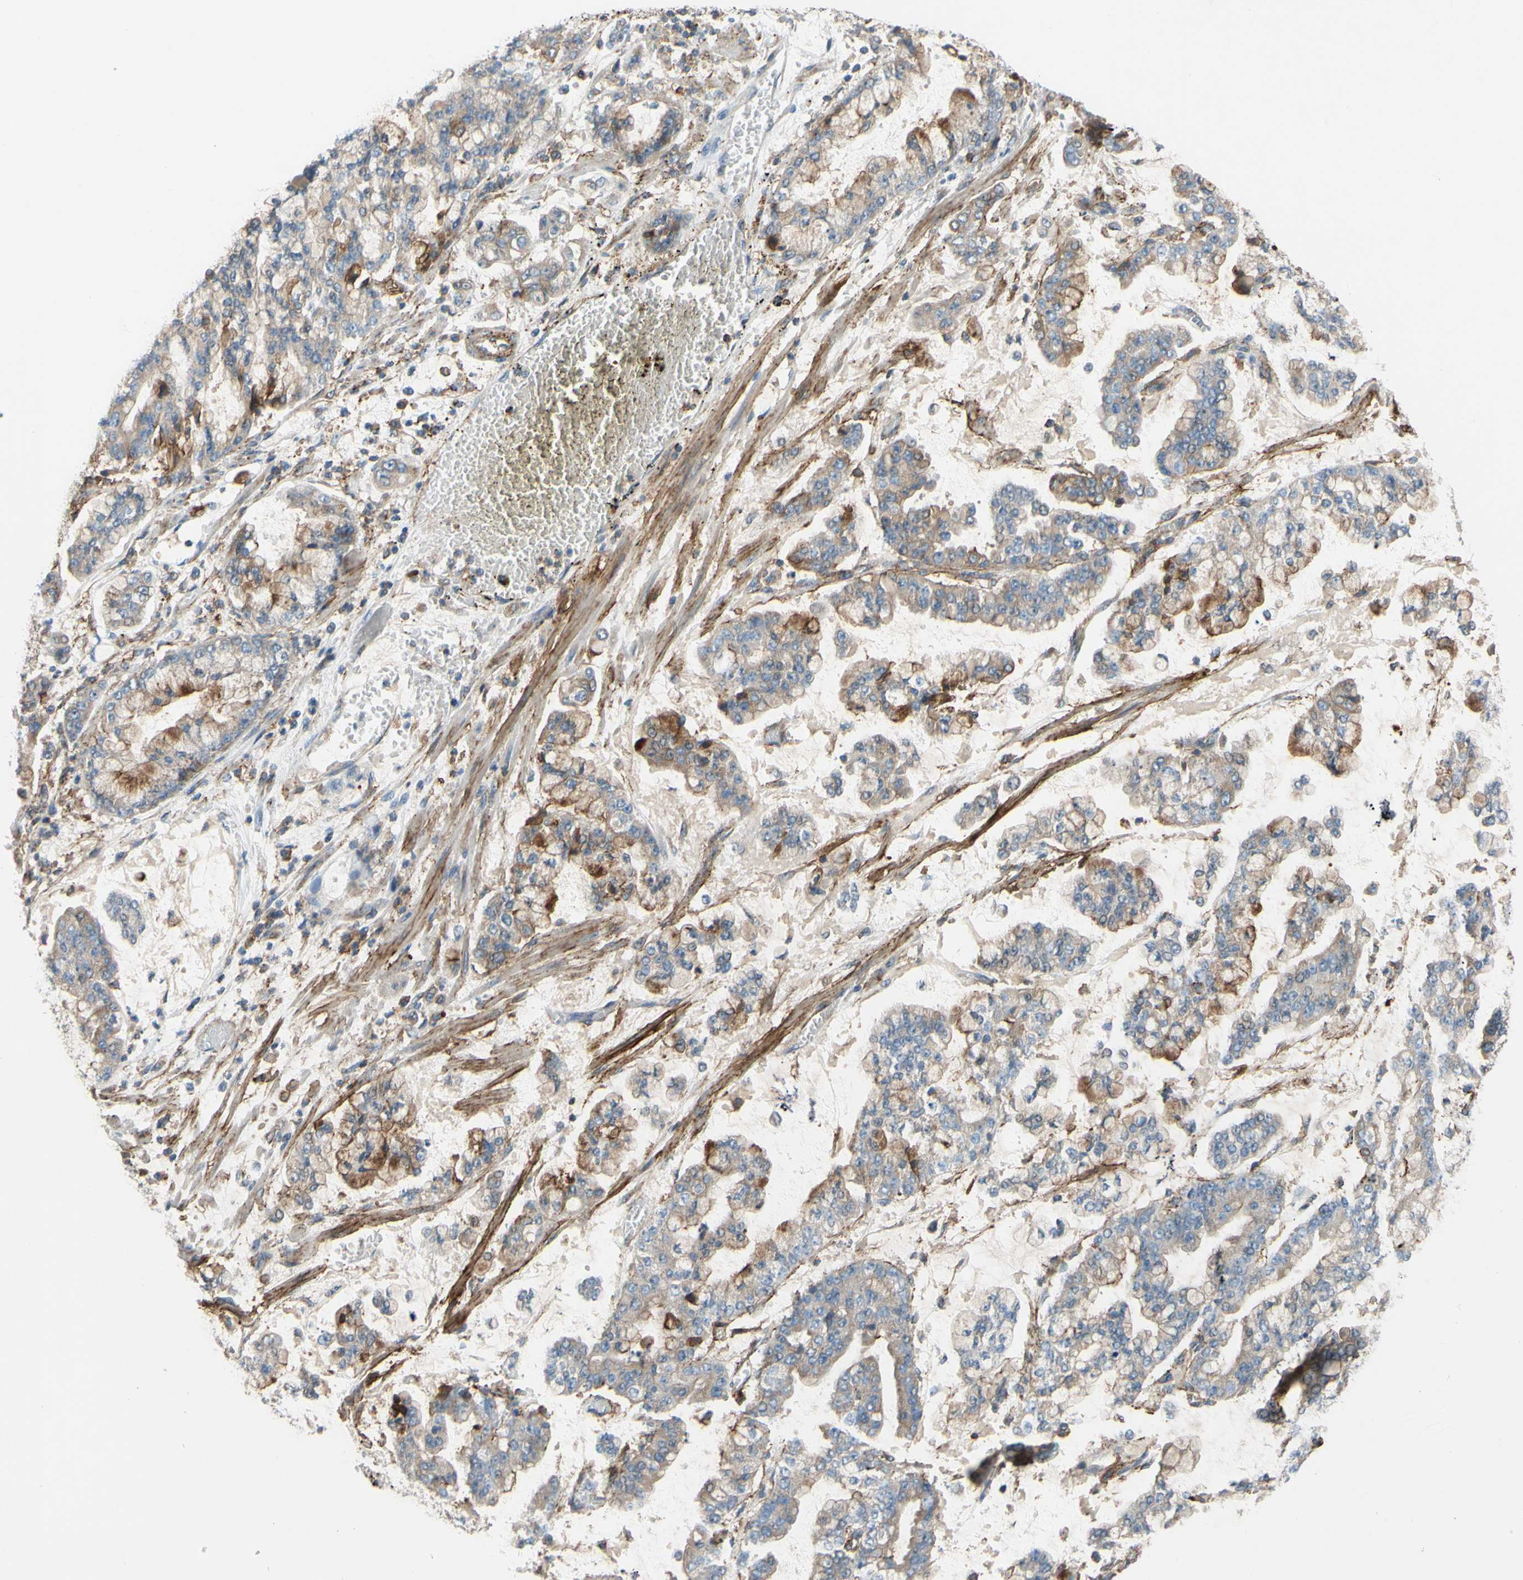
{"staining": {"intensity": "weak", "quantity": "25%-75%", "location": "cytoplasmic/membranous"}, "tissue": "stomach cancer", "cell_type": "Tumor cells", "image_type": "cancer", "snomed": [{"axis": "morphology", "description": "Normal tissue, NOS"}, {"axis": "morphology", "description": "Adenocarcinoma, NOS"}, {"axis": "topography", "description": "Stomach, upper"}, {"axis": "topography", "description": "Stomach"}], "caption": "The histopathology image reveals staining of stomach cancer, revealing weak cytoplasmic/membranous protein expression (brown color) within tumor cells. Using DAB (brown) and hematoxylin (blue) stains, captured at high magnification using brightfield microscopy.", "gene": "POR", "patient": {"sex": "male", "age": 76}}